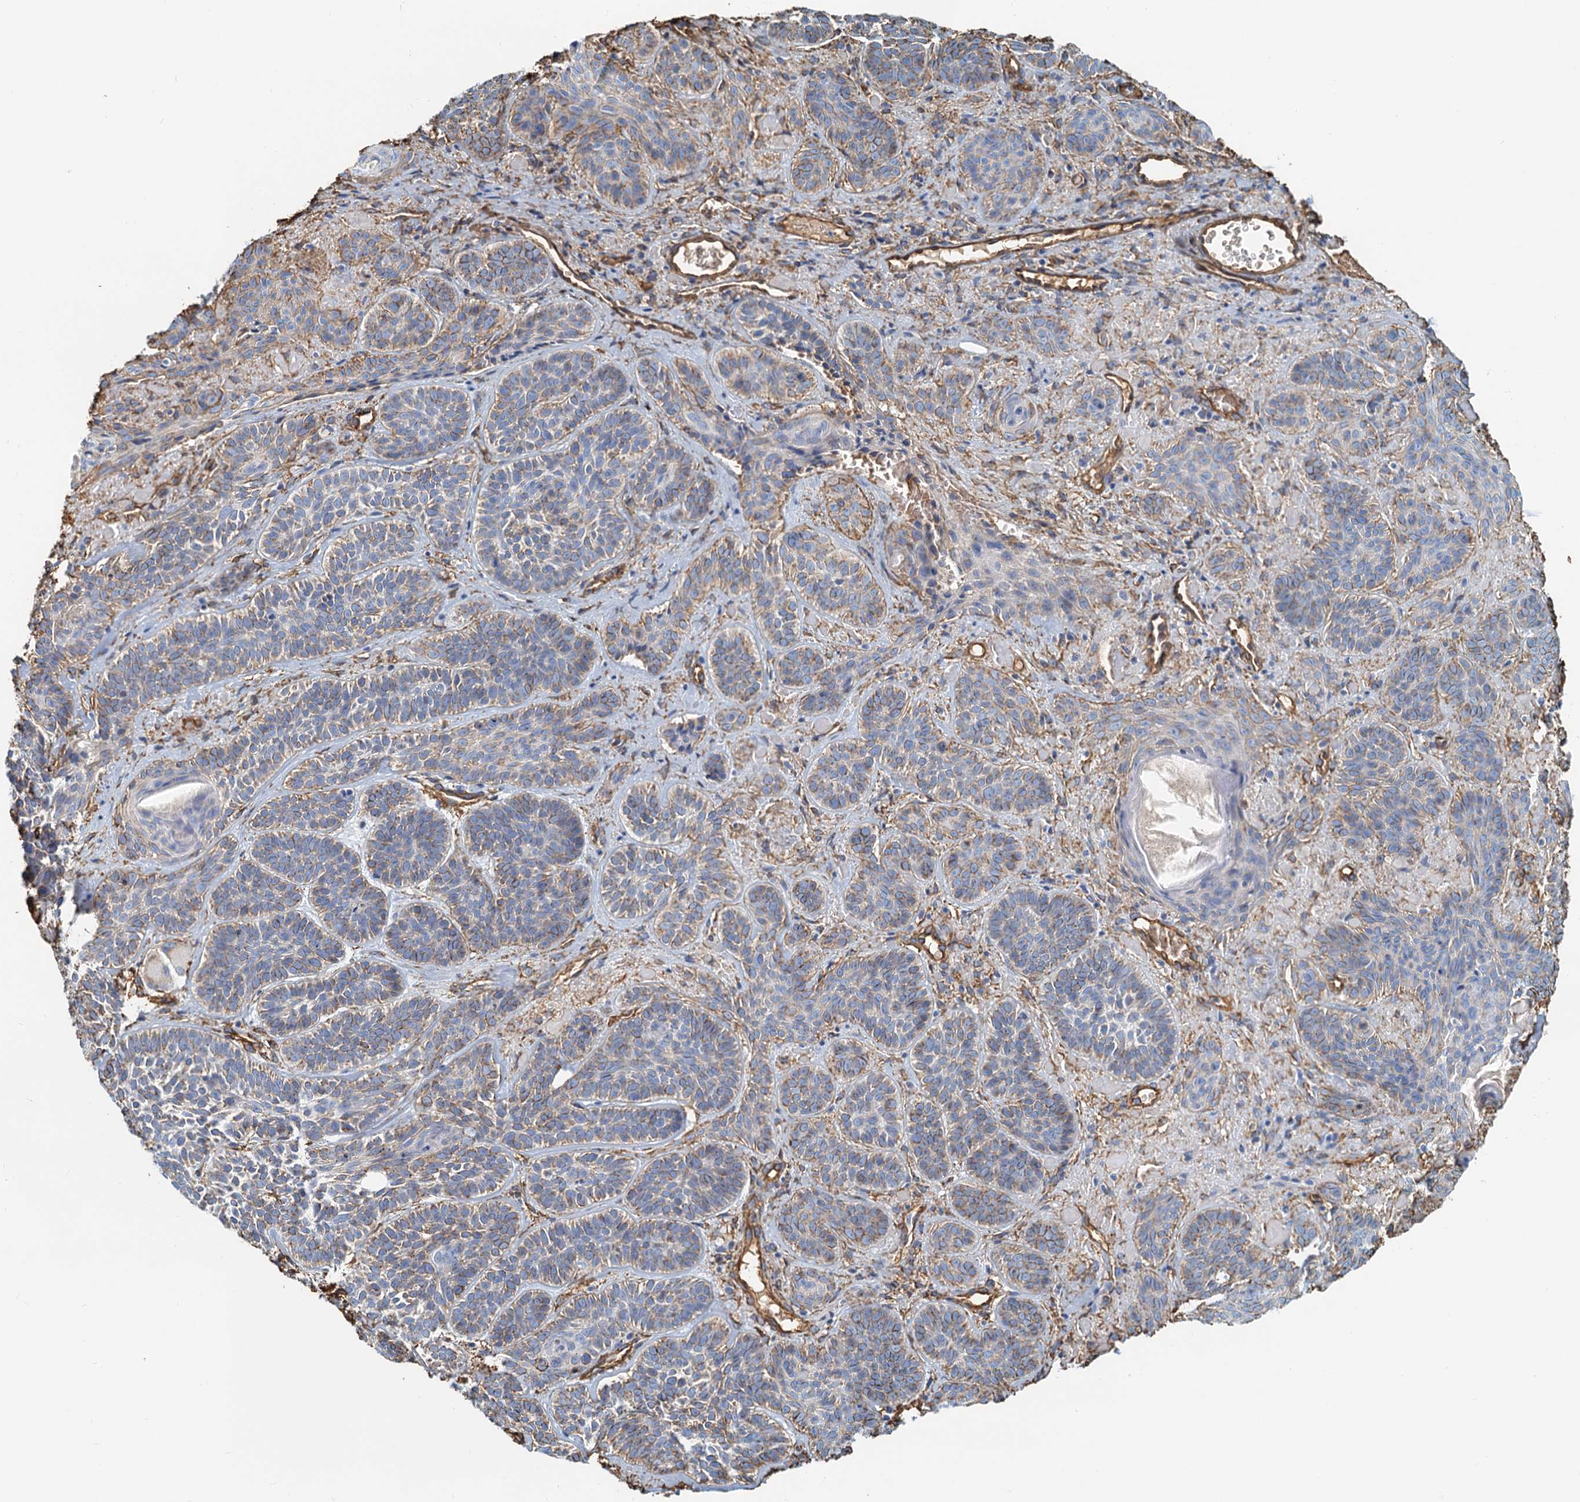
{"staining": {"intensity": "weak", "quantity": ">75%", "location": "cytoplasmic/membranous"}, "tissue": "skin cancer", "cell_type": "Tumor cells", "image_type": "cancer", "snomed": [{"axis": "morphology", "description": "Basal cell carcinoma"}, {"axis": "topography", "description": "Skin"}], "caption": "Weak cytoplasmic/membranous protein staining is identified in approximately >75% of tumor cells in basal cell carcinoma (skin). The staining was performed using DAB (3,3'-diaminobenzidine) to visualize the protein expression in brown, while the nuclei were stained in blue with hematoxylin (Magnification: 20x).", "gene": "DGKG", "patient": {"sex": "male", "age": 85}}